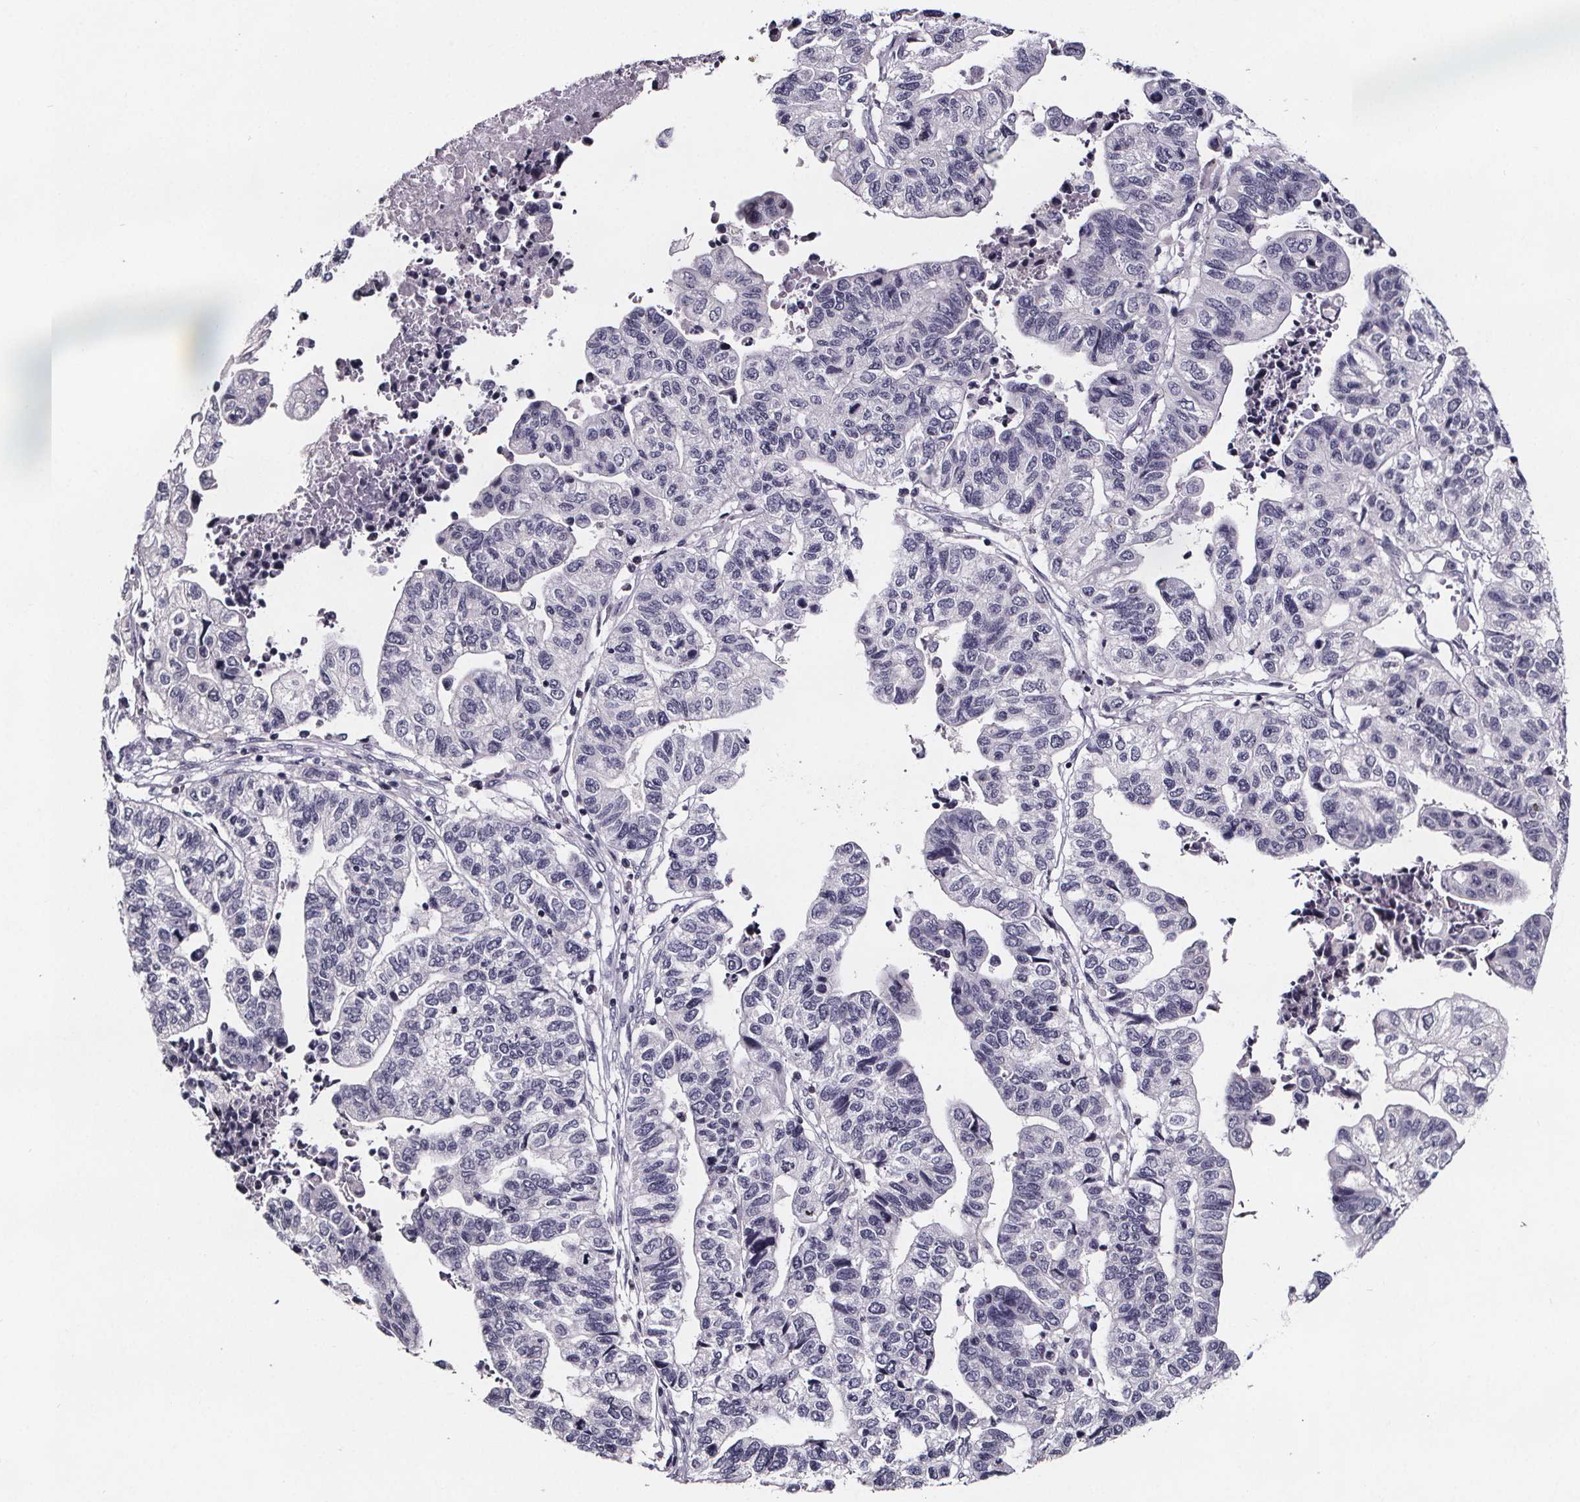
{"staining": {"intensity": "negative", "quantity": "none", "location": "none"}, "tissue": "stomach cancer", "cell_type": "Tumor cells", "image_type": "cancer", "snomed": [{"axis": "morphology", "description": "Adenocarcinoma, NOS"}, {"axis": "topography", "description": "Stomach, upper"}], "caption": "IHC of stomach cancer reveals no staining in tumor cells. The staining is performed using DAB (3,3'-diaminobenzidine) brown chromogen with nuclei counter-stained in using hematoxylin.", "gene": "AR", "patient": {"sex": "female", "age": 67}}